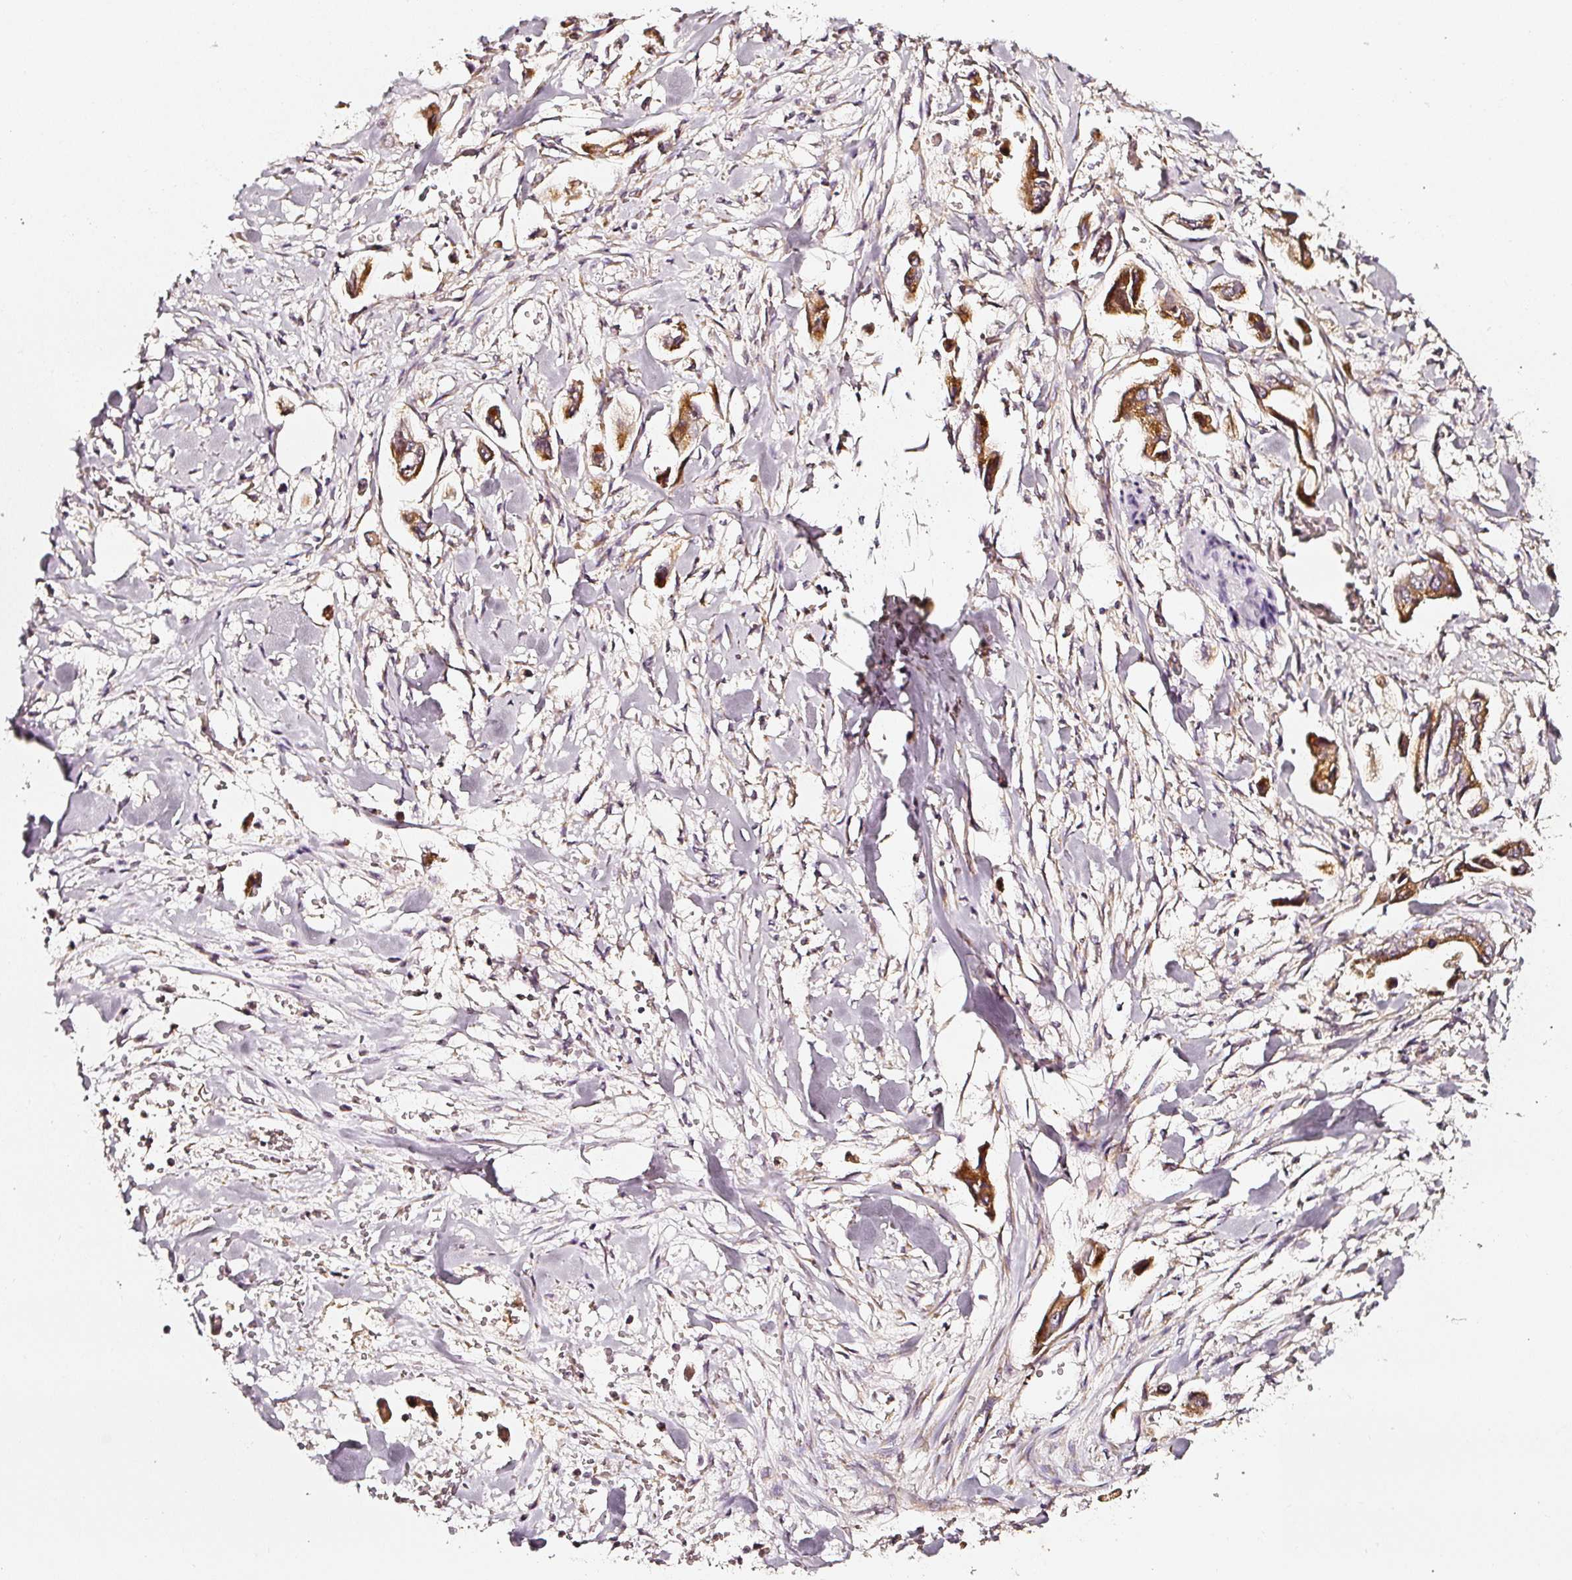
{"staining": {"intensity": "moderate", "quantity": ">75%", "location": "cytoplasmic/membranous"}, "tissue": "stomach cancer", "cell_type": "Tumor cells", "image_type": "cancer", "snomed": [{"axis": "morphology", "description": "Adenocarcinoma, NOS"}, {"axis": "topography", "description": "Stomach"}], "caption": "A medium amount of moderate cytoplasmic/membranous staining is present in approximately >75% of tumor cells in stomach cancer tissue. (DAB IHC with brightfield microscopy, high magnification).", "gene": "NTRK1", "patient": {"sex": "male", "age": 62}}